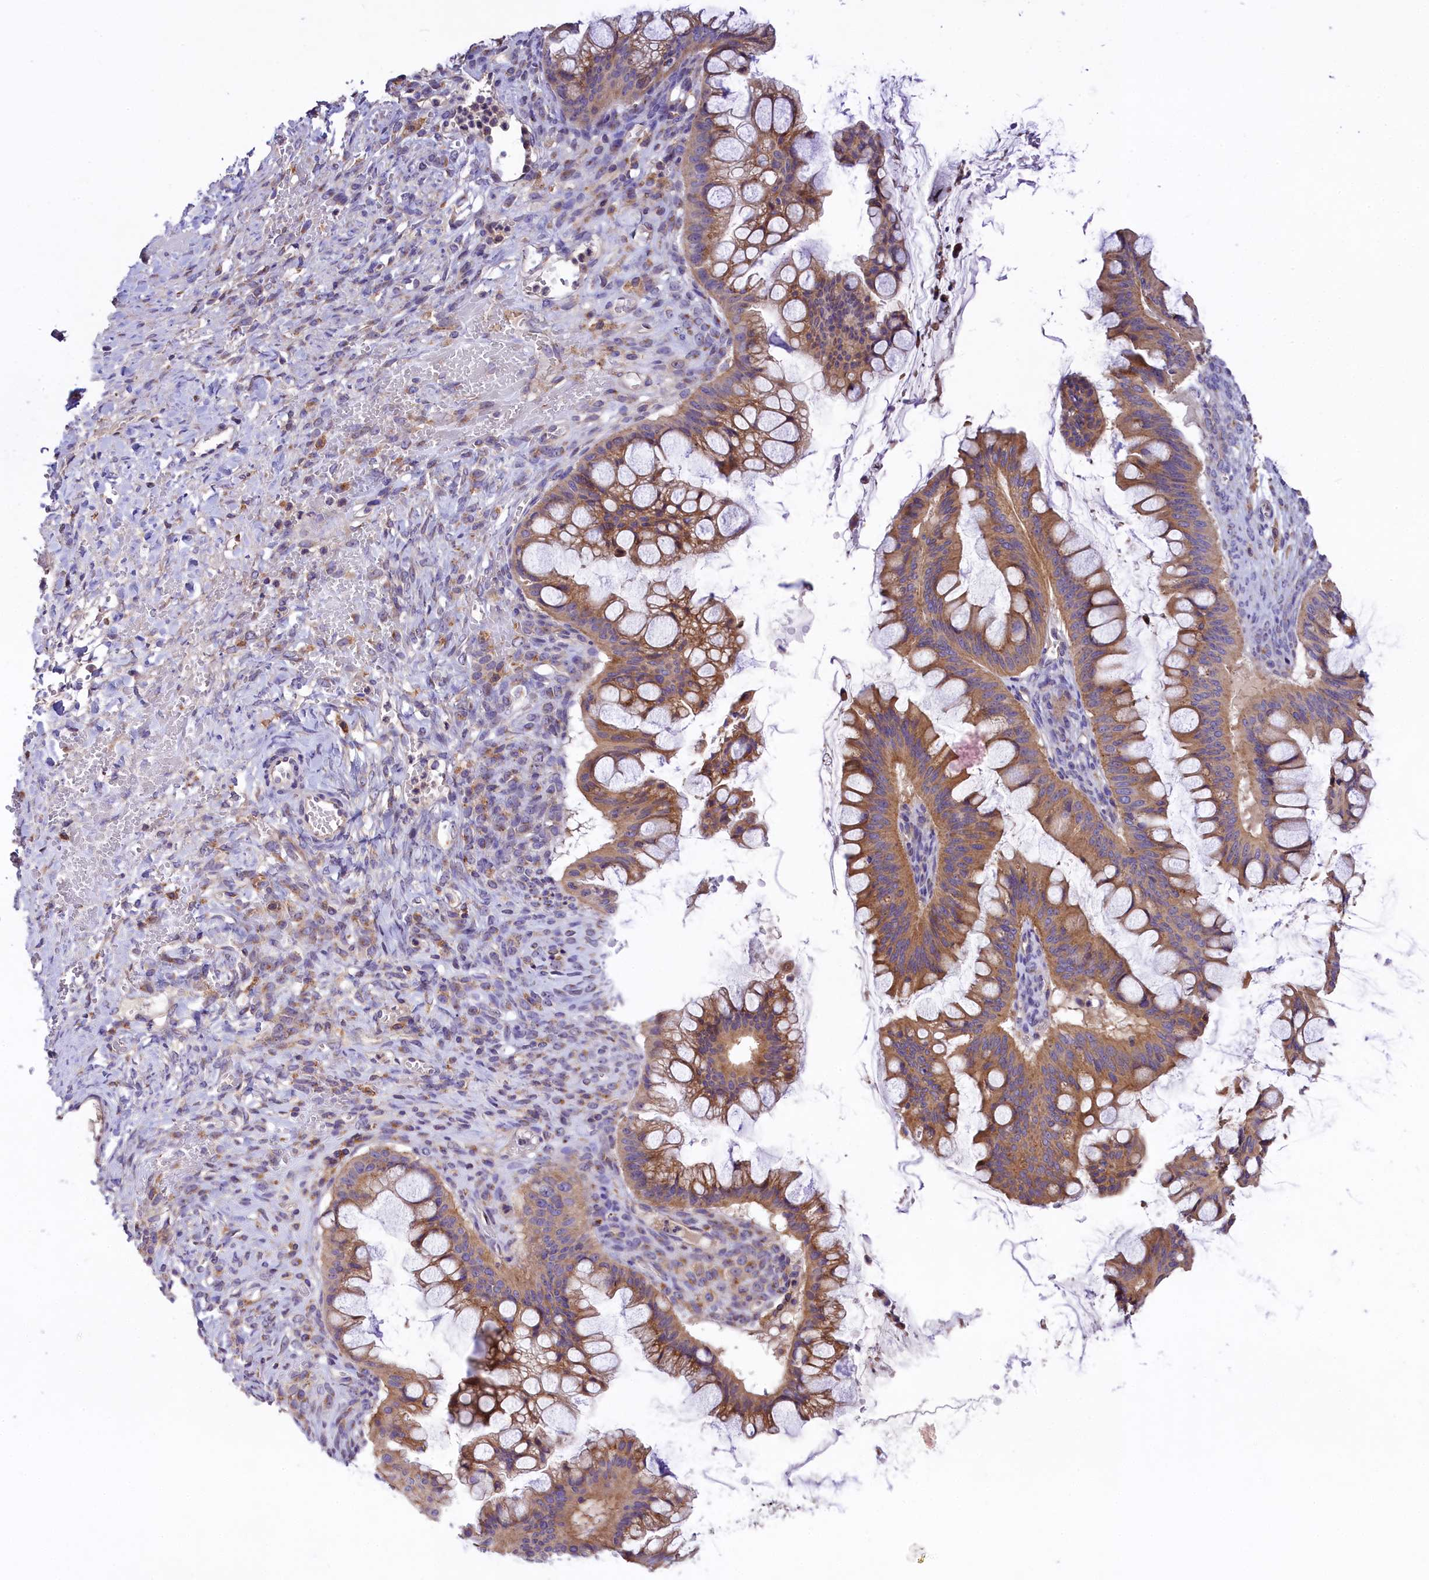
{"staining": {"intensity": "moderate", "quantity": ">75%", "location": "cytoplasmic/membranous"}, "tissue": "ovarian cancer", "cell_type": "Tumor cells", "image_type": "cancer", "snomed": [{"axis": "morphology", "description": "Cystadenocarcinoma, mucinous, NOS"}, {"axis": "topography", "description": "Ovary"}], "caption": "Immunohistochemistry (IHC) staining of mucinous cystadenocarcinoma (ovarian), which reveals medium levels of moderate cytoplasmic/membranous expression in approximately >75% of tumor cells indicating moderate cytoplasmic/membranous protein staining. The staining was performed using DAB (brown) for protein detection and nuclei were counterstained in hematoxylin (blue).", "gene": "PEMT", "patient": {"sex": "female", "age": 73}}